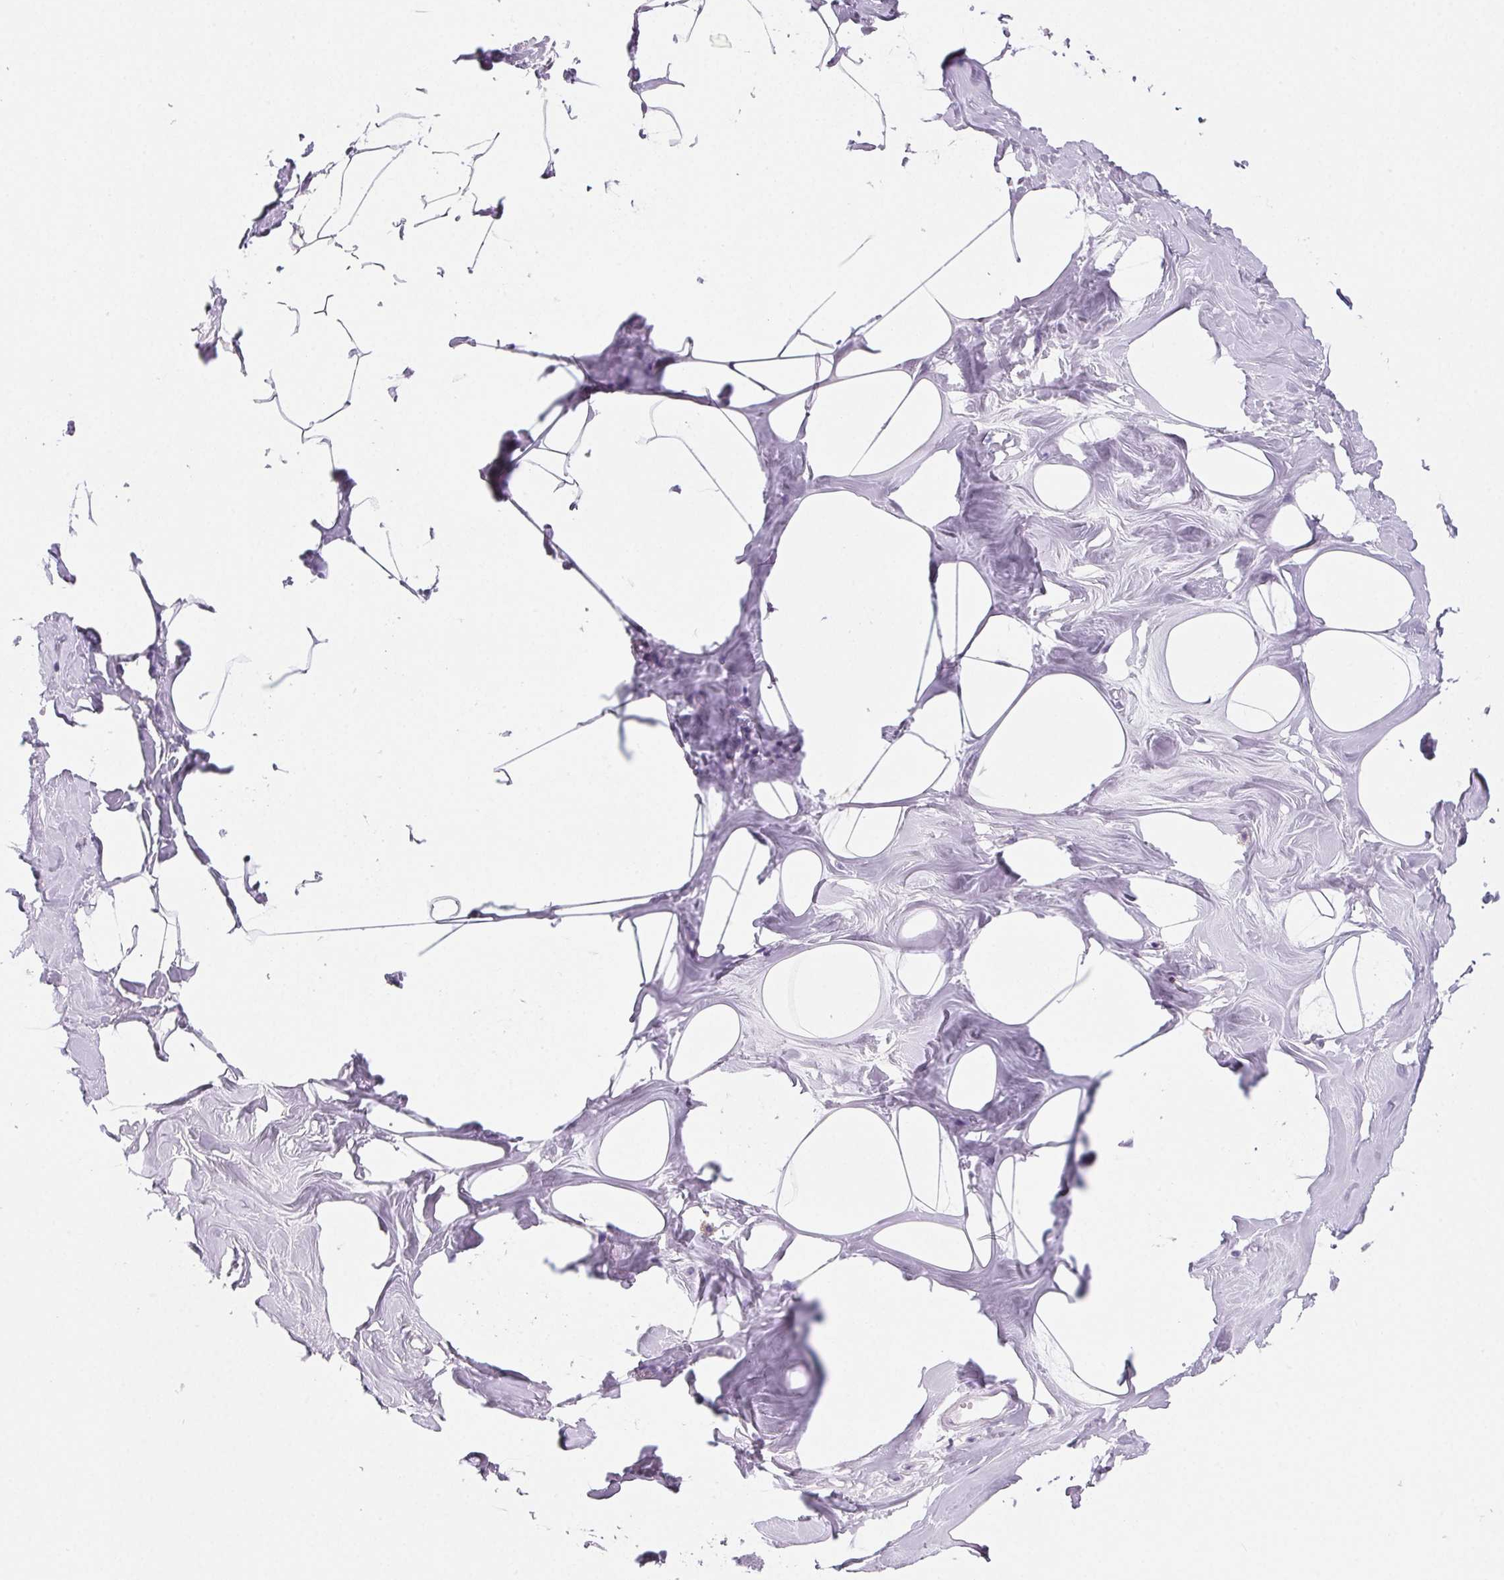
{"staining": {"intensity": "negative", "quantity": "none", "location": "none"}, "tissue": "breast", "cell_type": "Adipocytes", "image_type": "normal", "snomed": [{"axis": "morphology", "description": "Normal tissue, NOS"}, {"axis": "topography", "description": "Breast"}], "caption": "Breast was stained to show a protein in brown. There is no significant expression in adipocytes. (Brightfield microscopy of DAB (3,3'-diaminobenzidine) IHC at high magnification).", "gene": "PRSS1", "patient": {"sex": "female", "age": 27}}